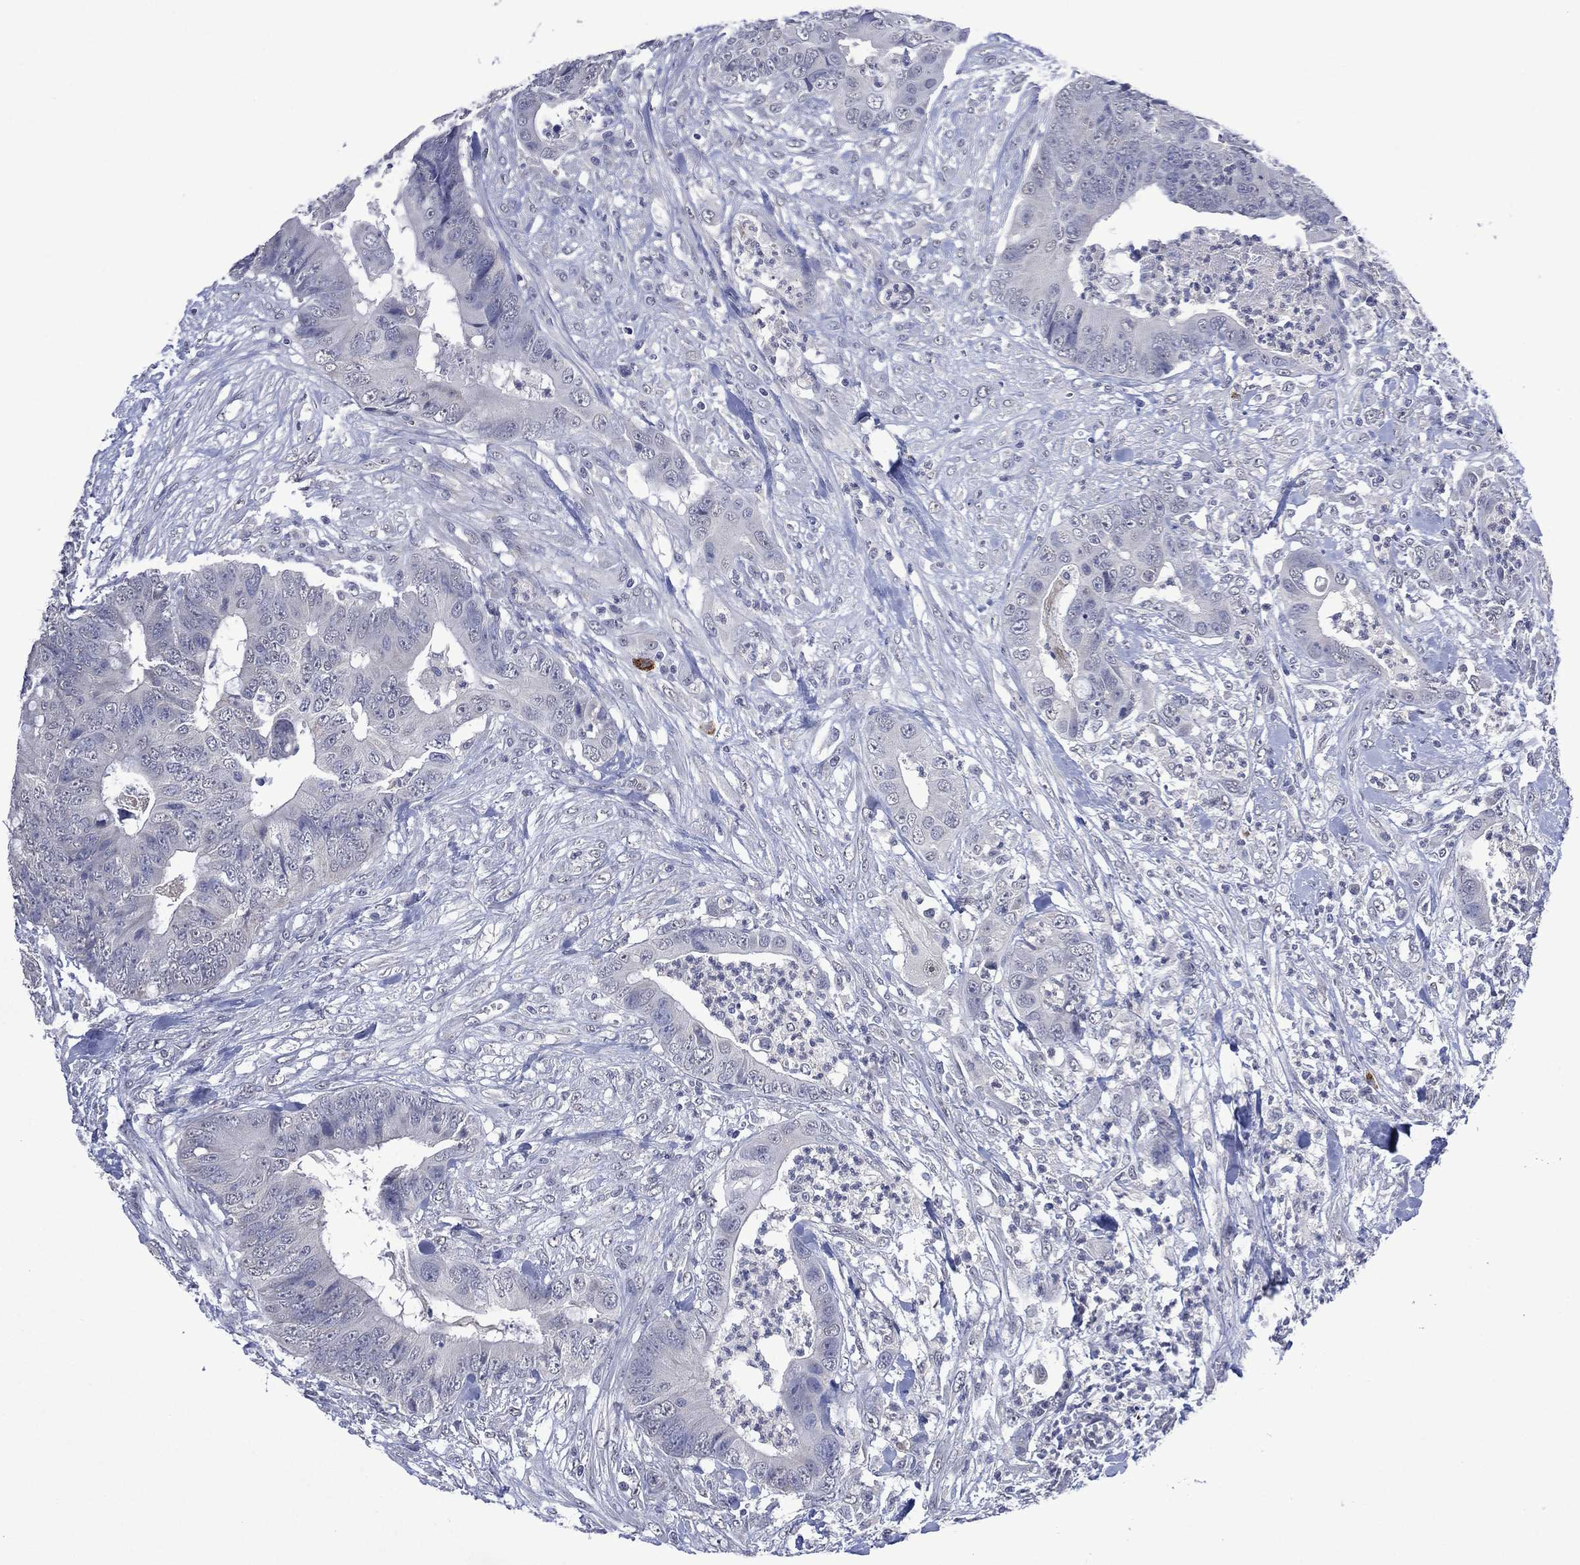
{"staining": {"intensity": "negative", "quantity": "none", "location": "none"}, "tissue": "colorectal cancer", "cell_type": "Tumor cells", "image_type": "cancer", "snomed": [{"axis": "morphology", "description": "Adenocarcinoma, NOS"}, {"axis": "topography", "description": "Colon"}], "caption": "Tumor cells are negative for brown protein staining in colorectal cancer.", "gene": "ASB10", "patient": {"sex": "male", "age": 84}}